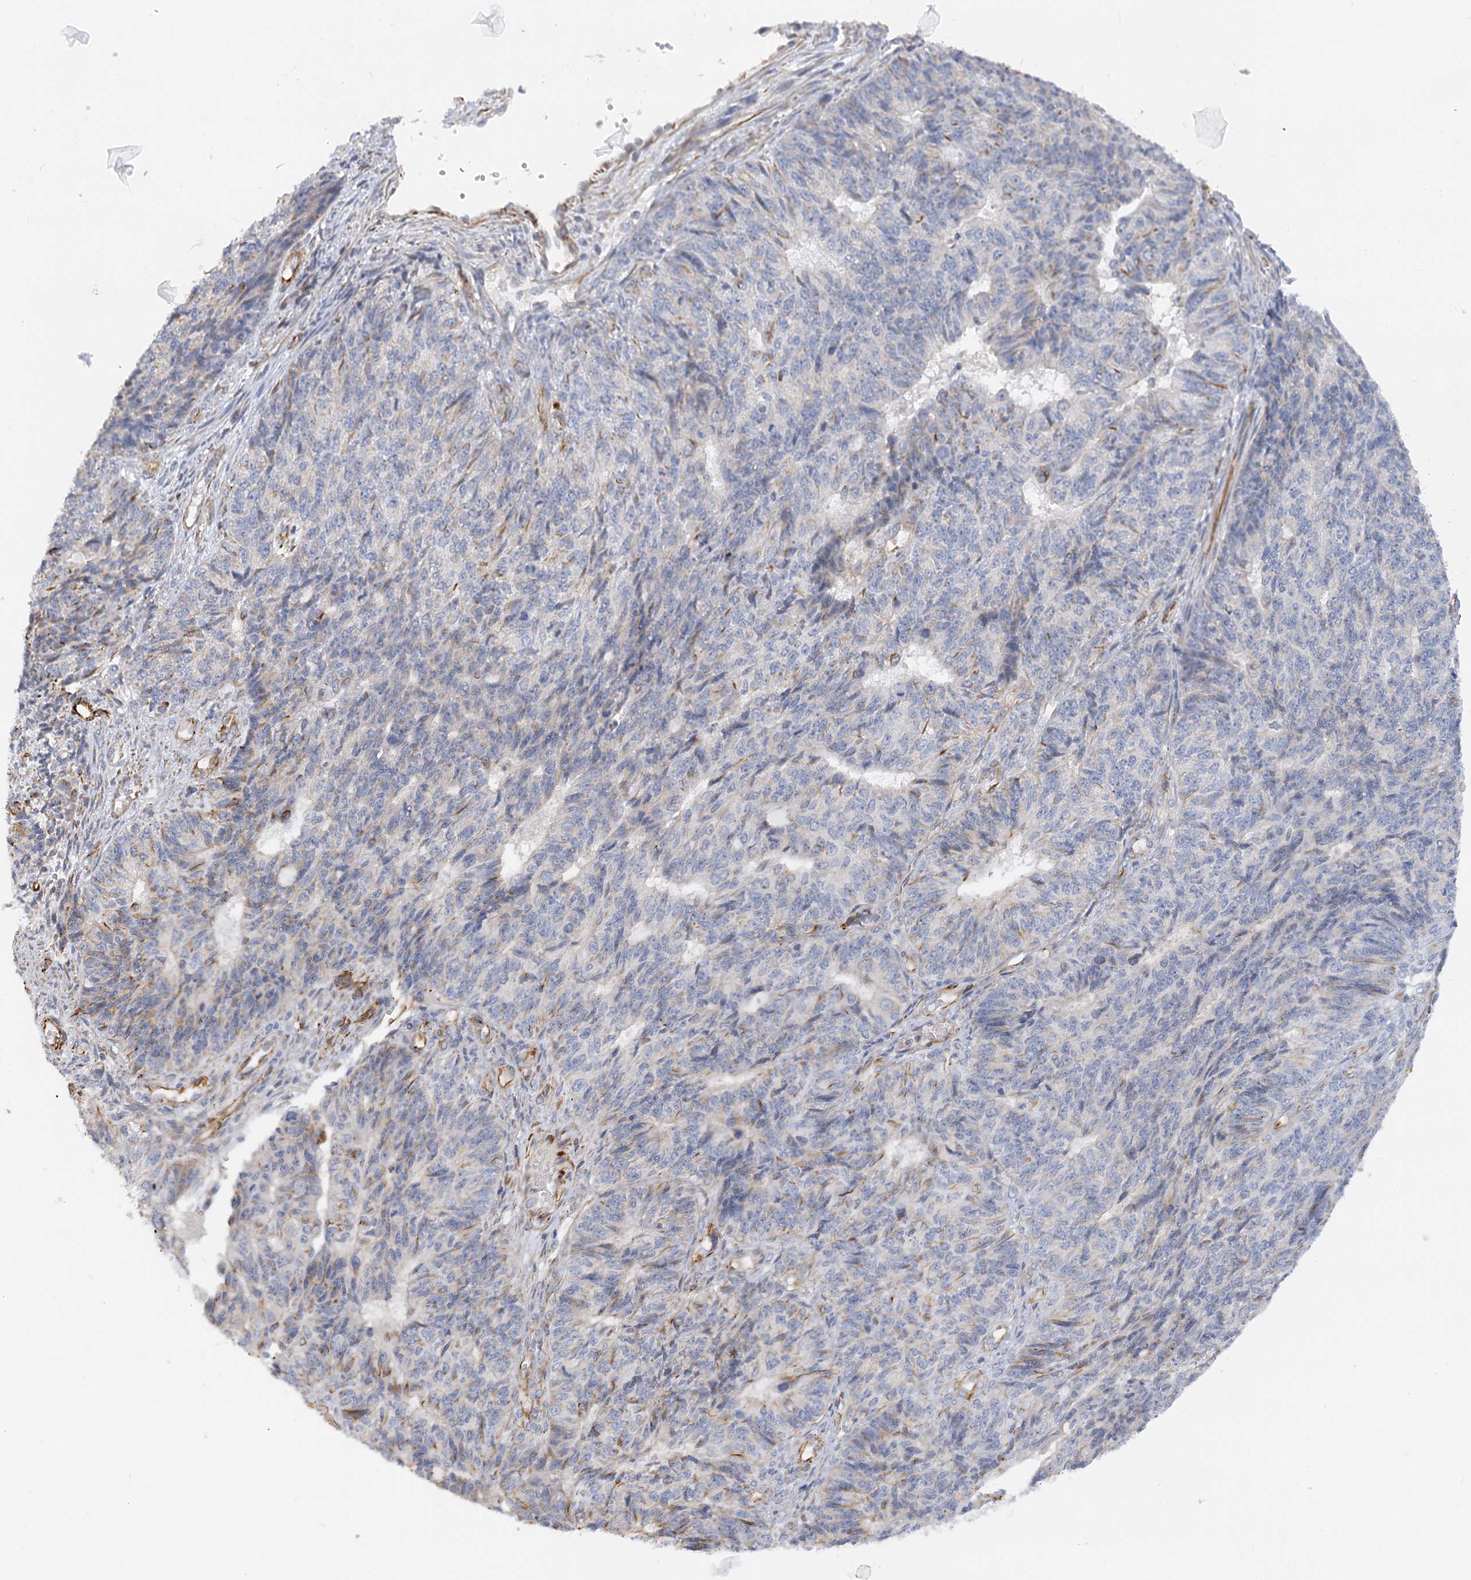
{"staining": {"intensity": "negative", "quantity": "none", "location": "none"}, "tissue": "endometrial cancer", "cell_type": "Tumor cells", "image_type": "cancer", "snomed": [{"axis": "morphology", "description": "Adenocarcinoma, NOS"}, {"axis": "topography", "description": "Endometrium"}], "caption": "Immunohistochemistry (IHC) of endometrial adenocarcinoma shows no staining in tumor cells.", "gene": "NELL2", "patient": {"sex": "female", "age": 32}}